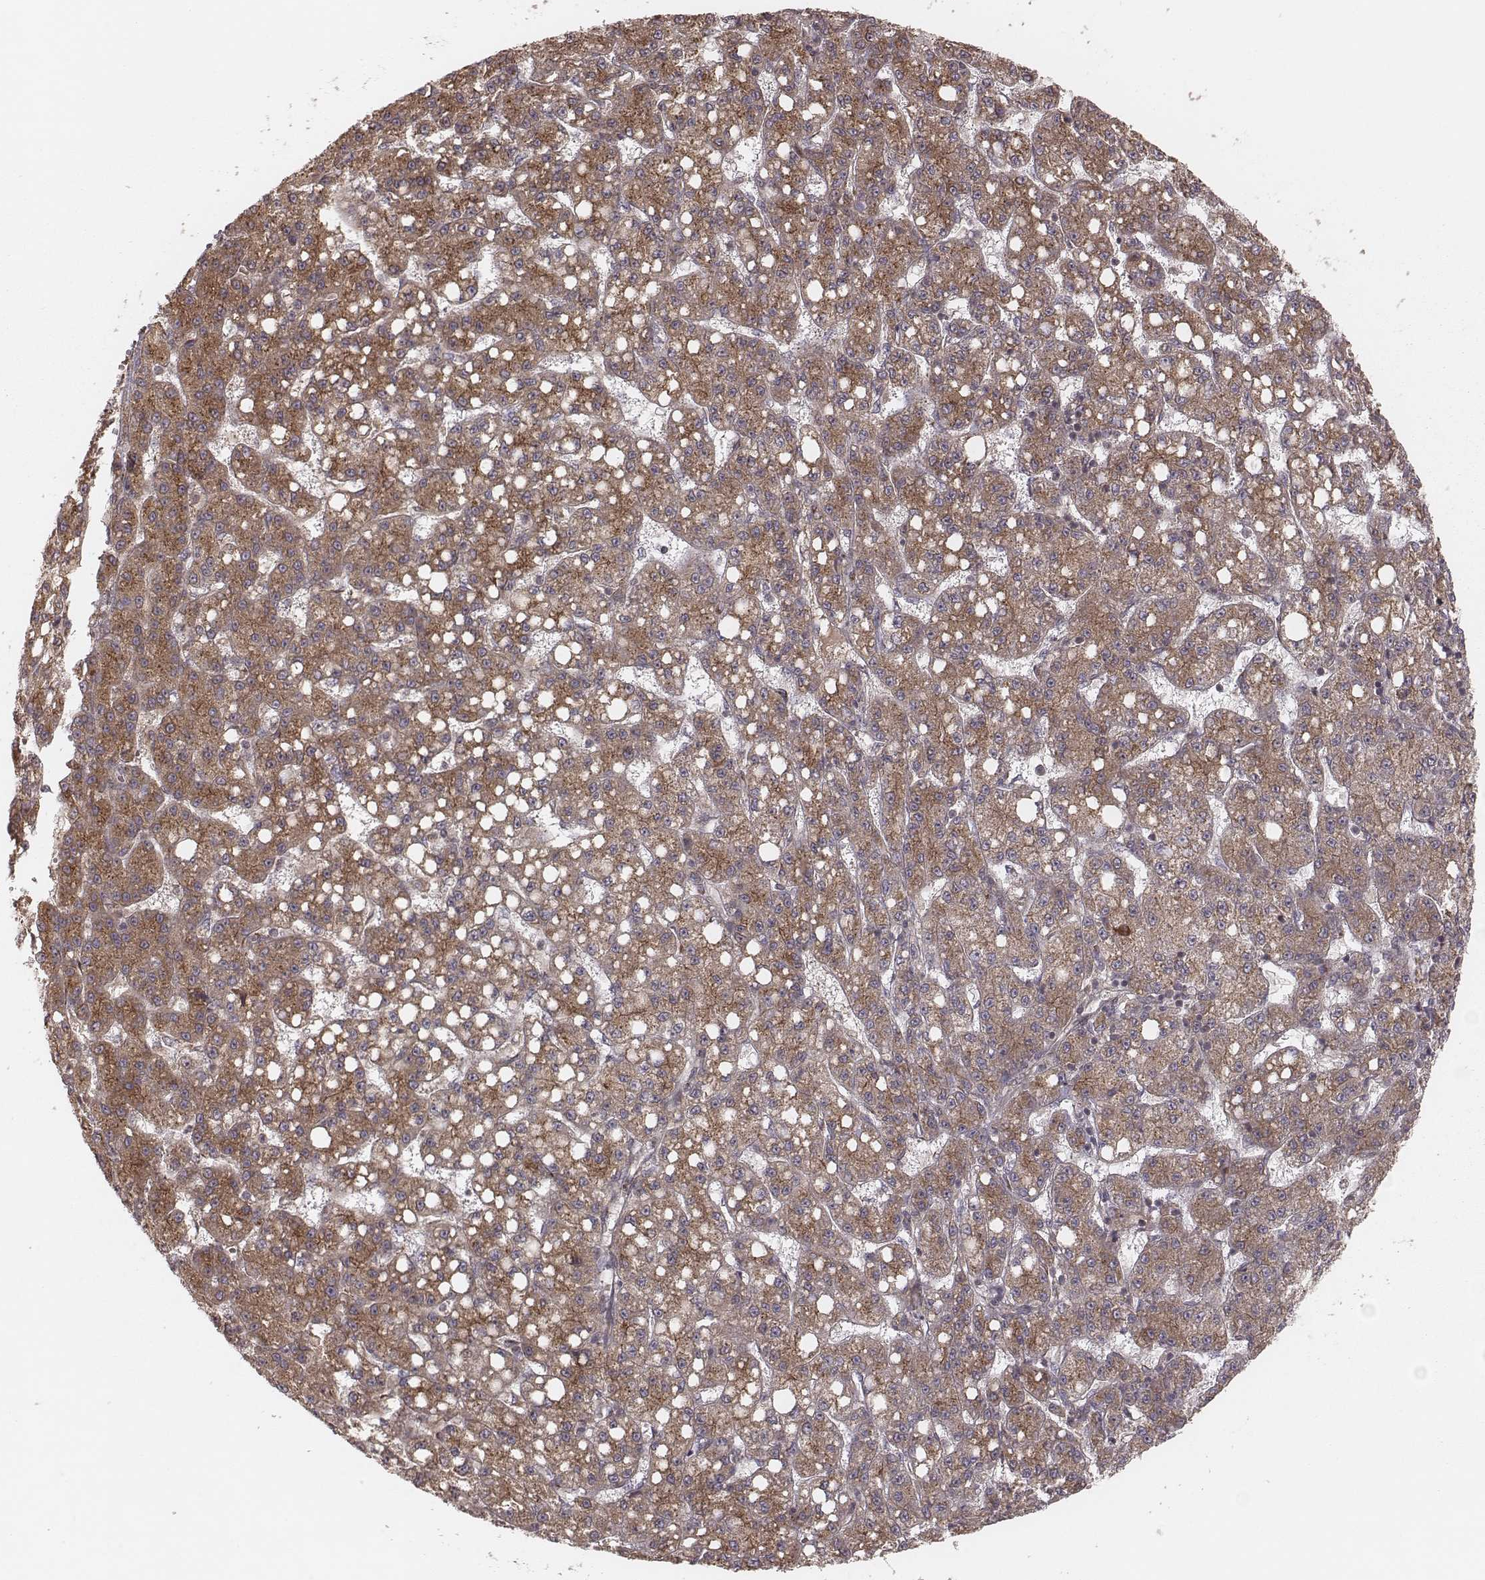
{"staining": {"intensity": "moderate", "quantity": ">75%", "location": "cytoplasmic/membranous"}, "tissue": "liver cancer", "cell_type": "Tumor cells", "image_type": "cancer", "snomed": [{"axis": "morphology", "description": "Carcinoma, Hepatocellular, NOS"}, {"axis": "topography", "description": "Liver"}], "caption": "Liver cancer tissue displays moderate cytoplasmic/membranous expression in approximately >75% of tumor cells, visualized by immunohistochemistry.", "gene": "MYO19", "patient": {"sex": "female", "age": 65}}